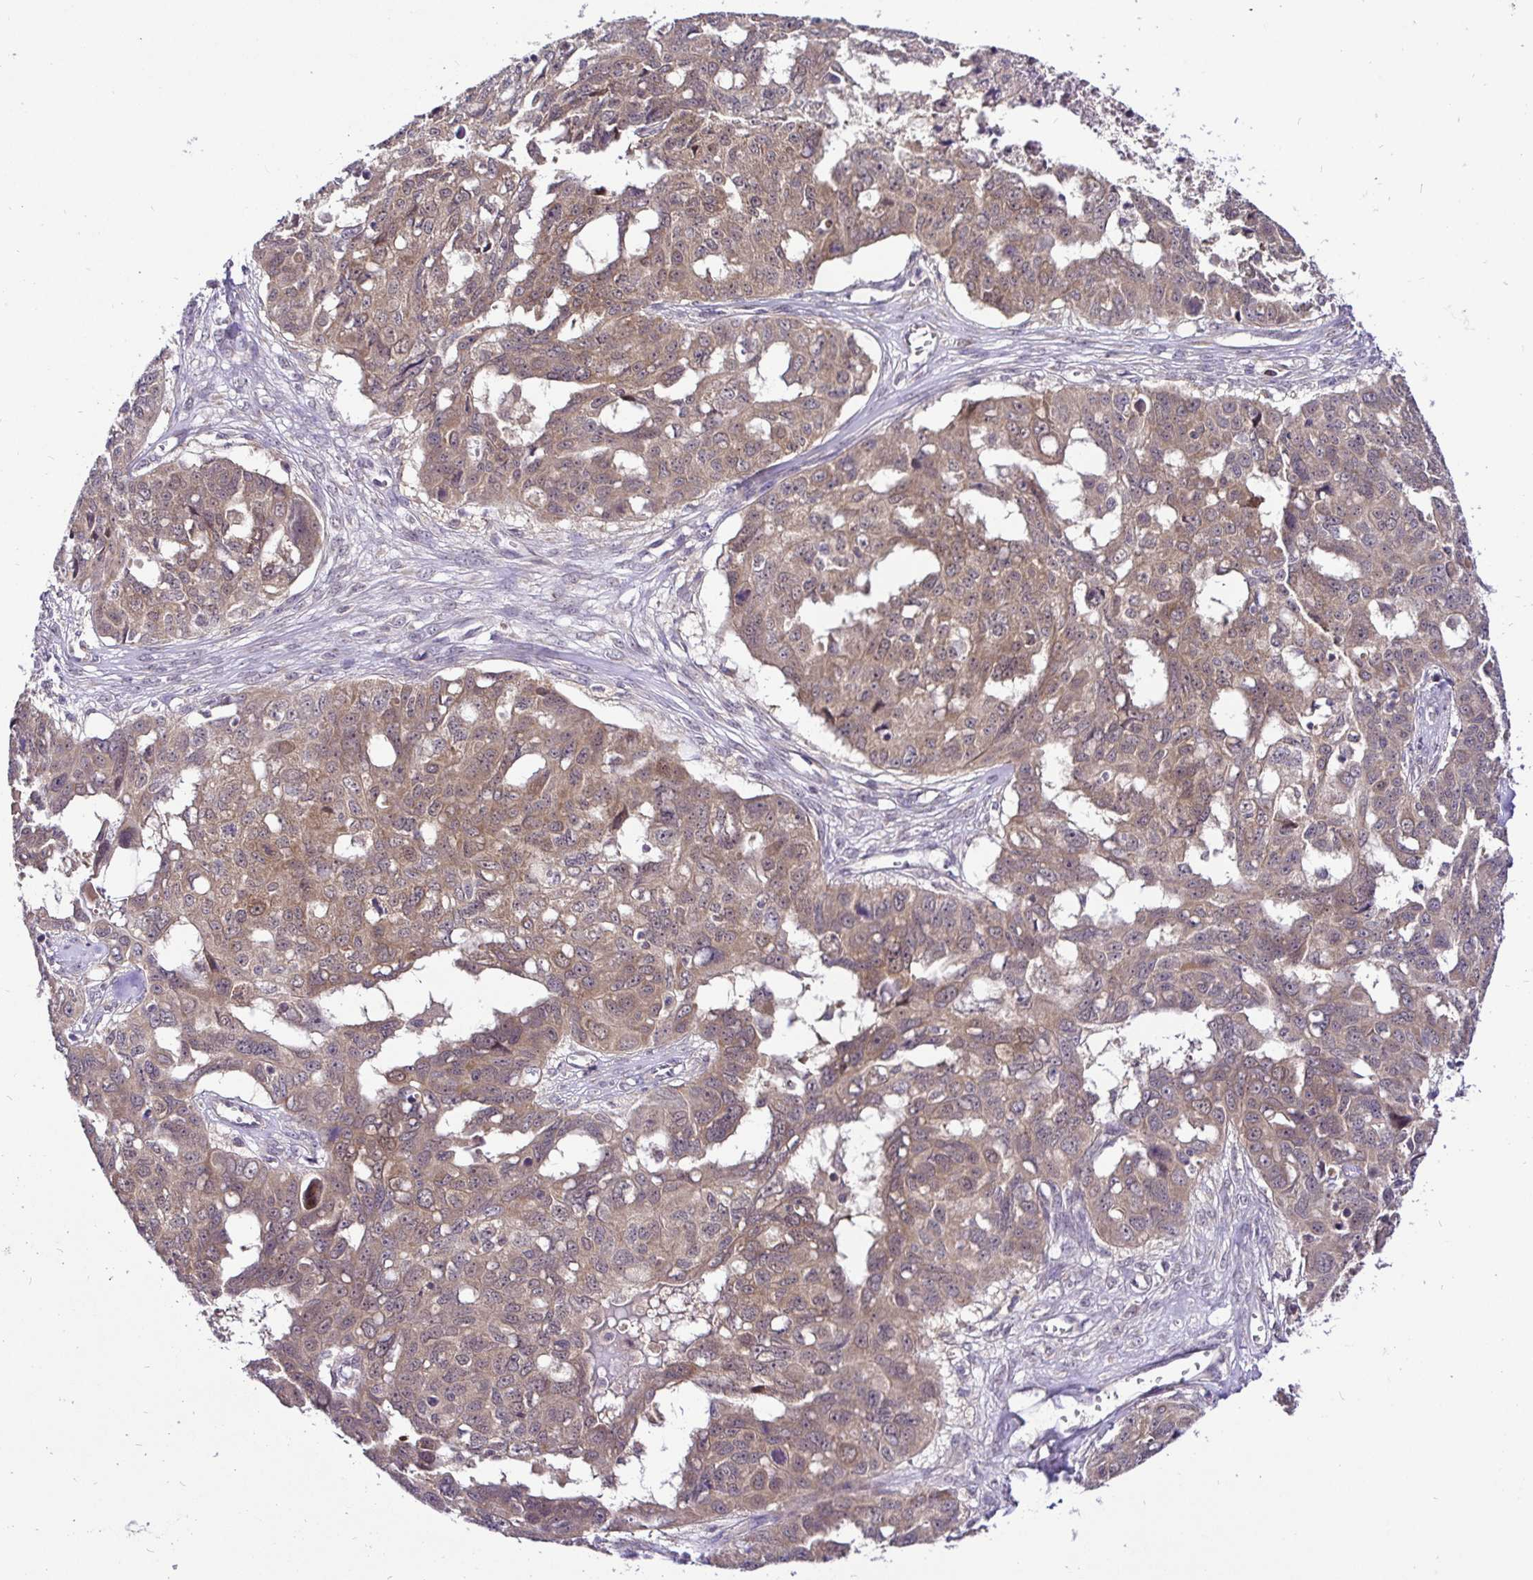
{"staining": {"intensity": "moderate", "quantity": ">75%", "location": "cytoplasmic/membranous,nuclear"}, "tissue": "ovarian cancer", "cell_type": "Tumor cells", "image_type": "cancer", "snomed": [{"axis": "morphology", "description": "Carcinoma, endometroid"}, {"axis": "topography", "description": "Ovary"}], "caption": "Ovarian endometroid carcinoma stained with a protein marker exhibits moderate staining in tumor cells.", "gene": "UBE2M", "patient": {"sex": "female", "age": 70}}